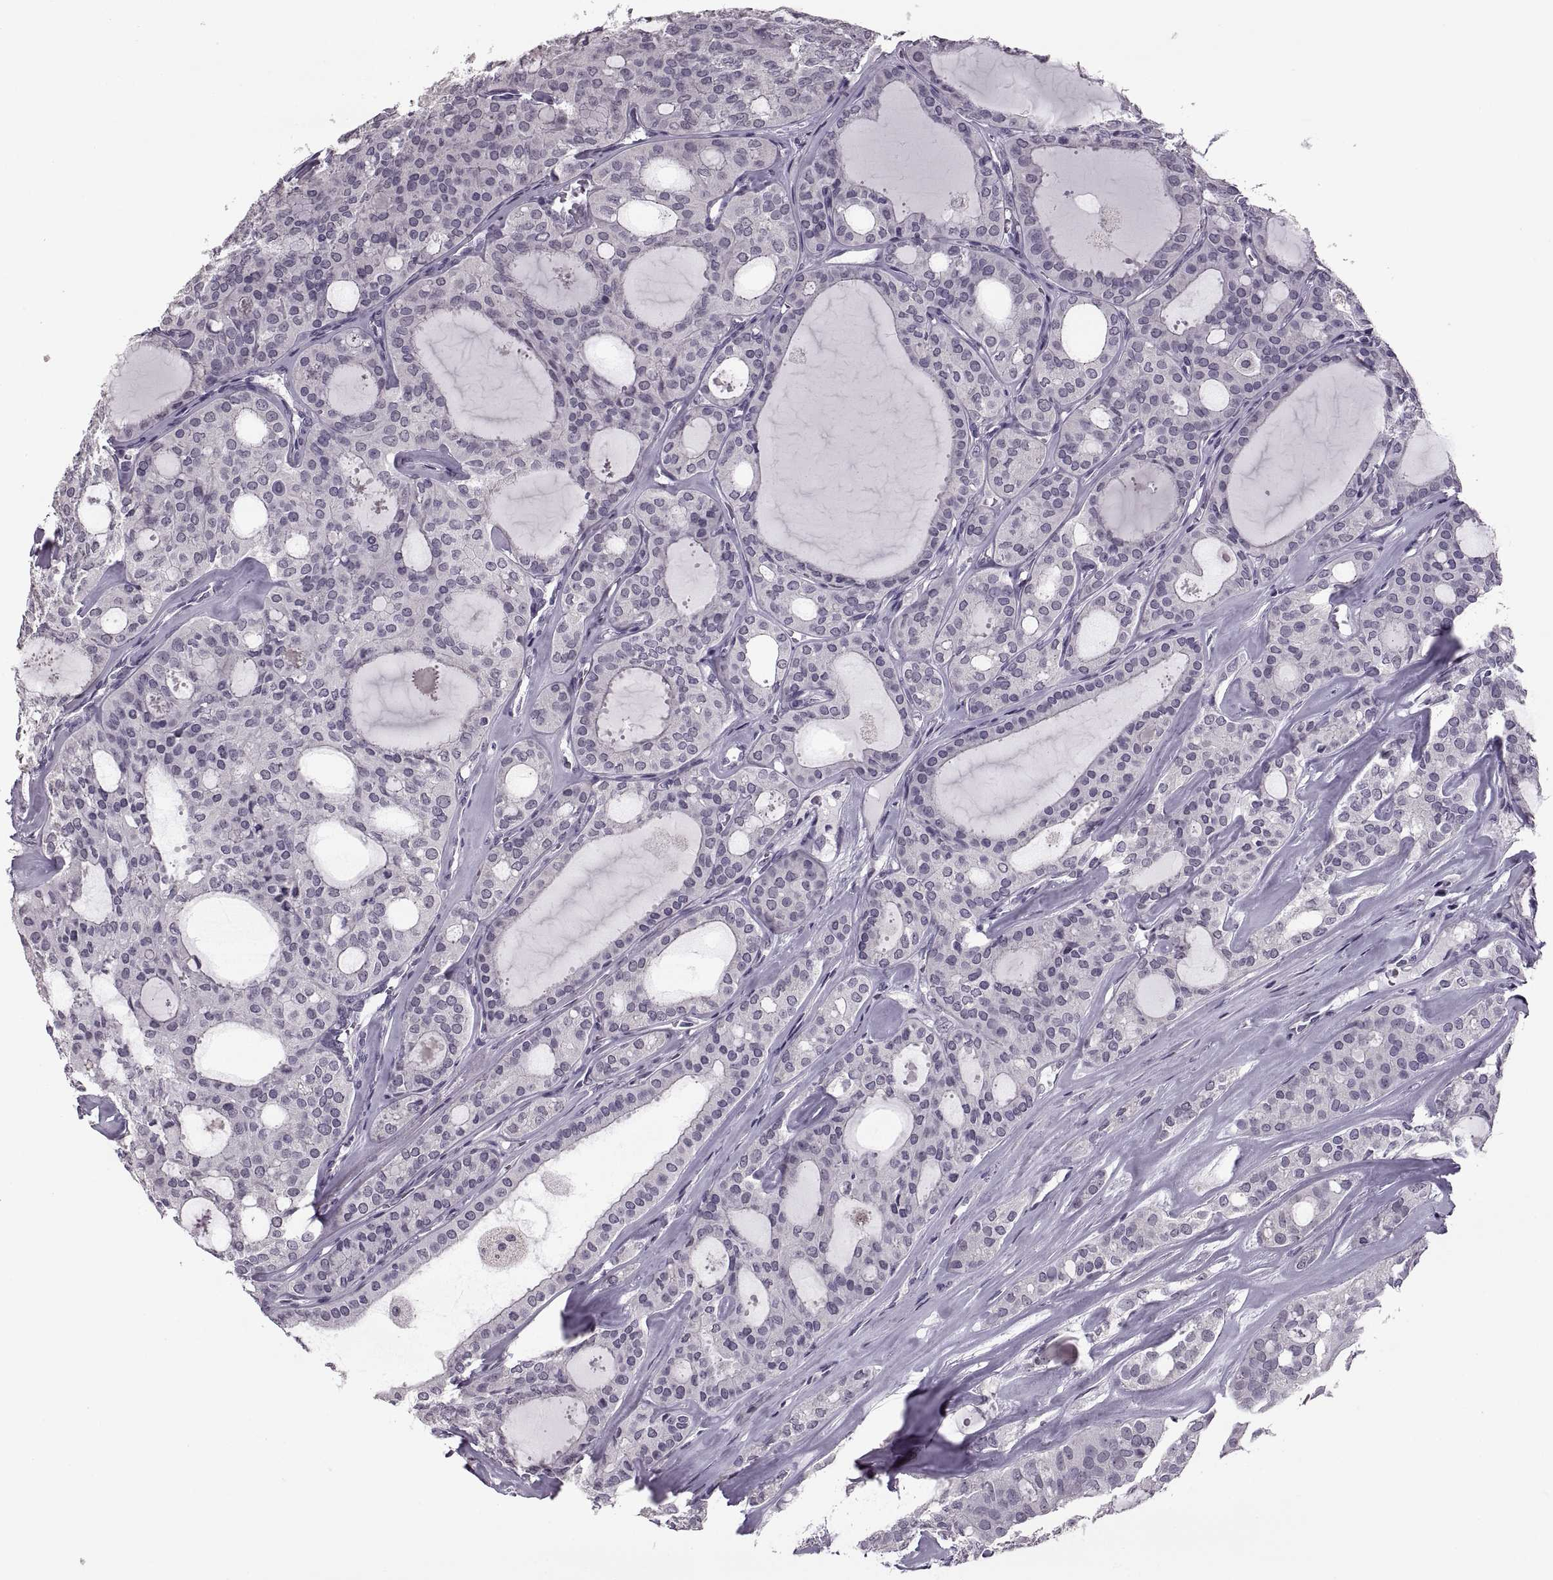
{"staining": {"intensity": "negative", "quantity": "none", "location": "none"}, "tissue": "thyroid cancer", "cell_type": "Tumor cells", "image_type": "cancer", "snomed": [{"axis": "morphology", "description": "Follicular adenoma carcinoma, NOS"}, {"axis": "topography", "description": "Thyroid gland"}], "caption": "DAB (3,3'-diaminobenzidine) immunohistochemical staining of follicular adenoma carcinoma (thyroid) displays no significant expression in tumor cells.", "gene": "PAGE5", "patient": {"sex": "male", "age": 75}}